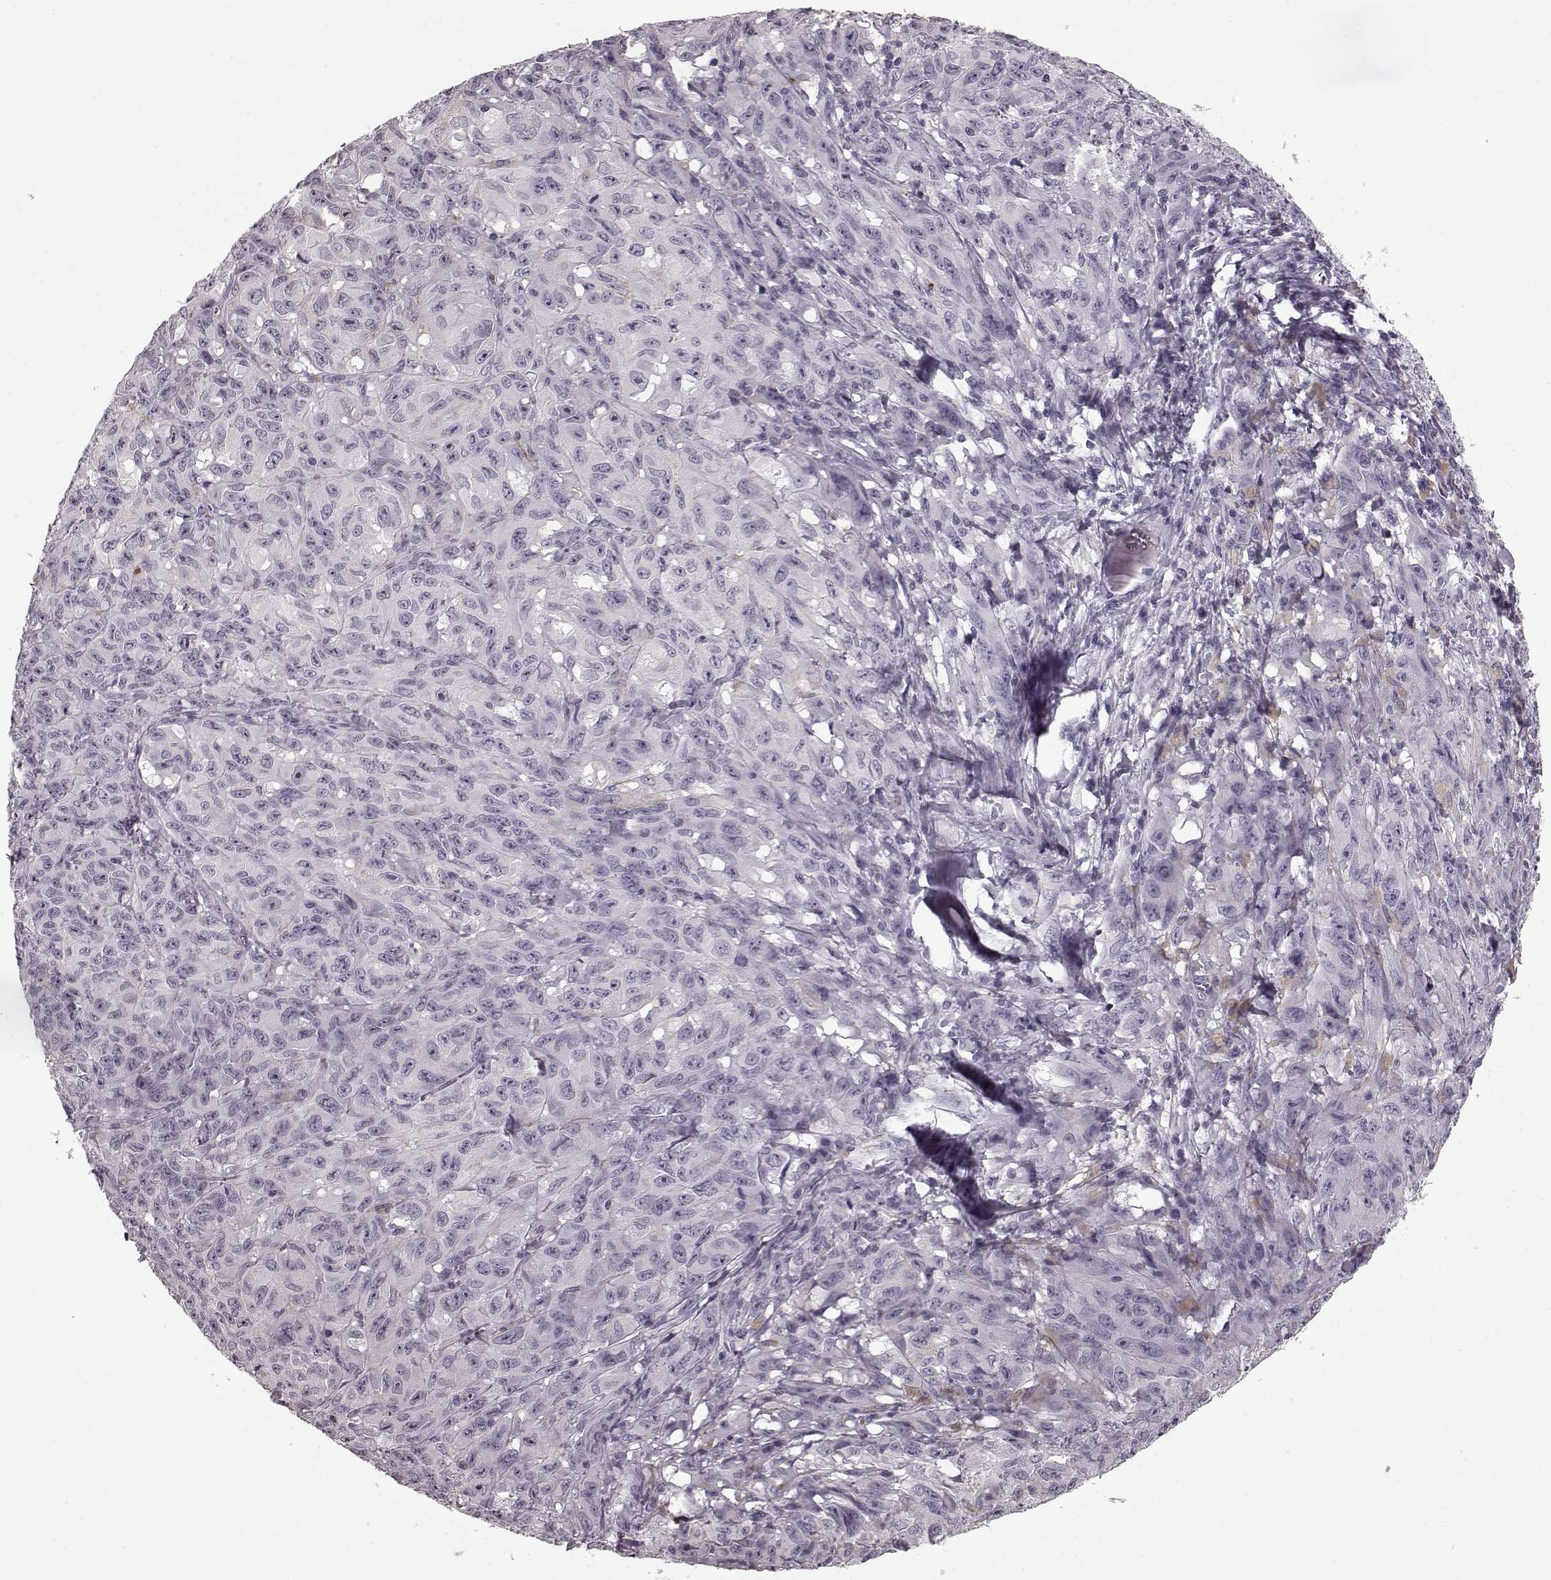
{"staining": {"intensity": "negative", "quantity": "none", "location": "none"}, "tissue": "melanoma", "cell_type": "Tumor cells", "image_type": "cancer", "snomed": [{"axis": "morphology", "description": "Malignant melanoma, NOS"}, {"axis": "topography", "description": "Vulva, labia, clitoris and Bartholin´s gland, NO"}], "caption": "Tumor cells are negative for protein expression in human melanoma.", "gene": "CST7", "patient": {"sex": "female", "age": 75}}